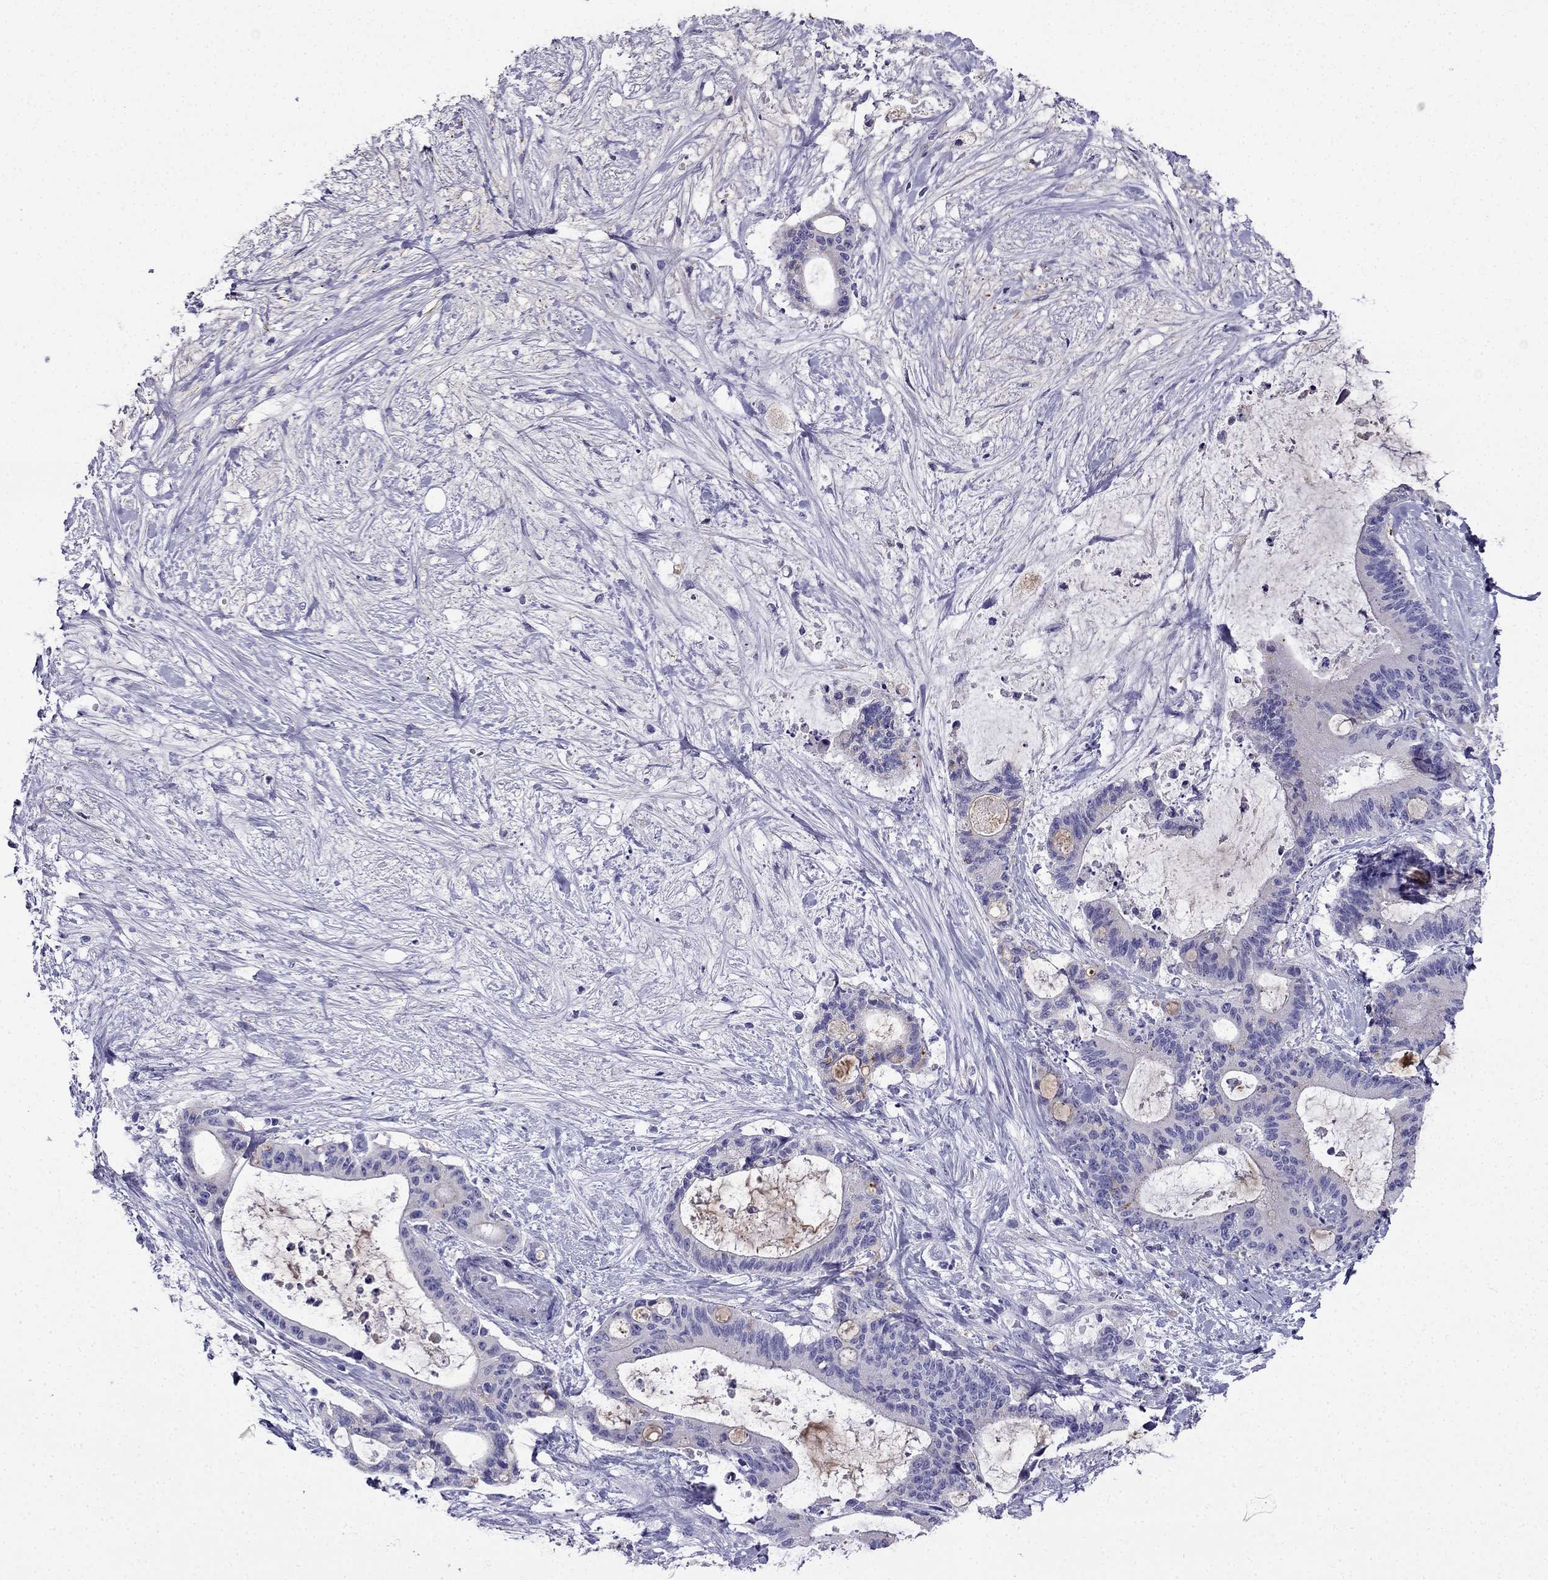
{"staining": {"intensity": "negative", "quantity": "none", "location": "none"}, "tissue": "liver cancer", "cell_type": "Tumor cells", "image_type": "cancer", "snomed": [{"axis": "morphology", "description": "Cholangiocarcinoma"}, {"axis": "topography", "description": "Liver"}], "caption": "DAB (3,3'-diaminobenzidine) immunohistochemical staining of human liver cancer reveals no significant positivity in tumor cells.", "gene": "PTH", "patient": {"sex": "female", "age": 73}}